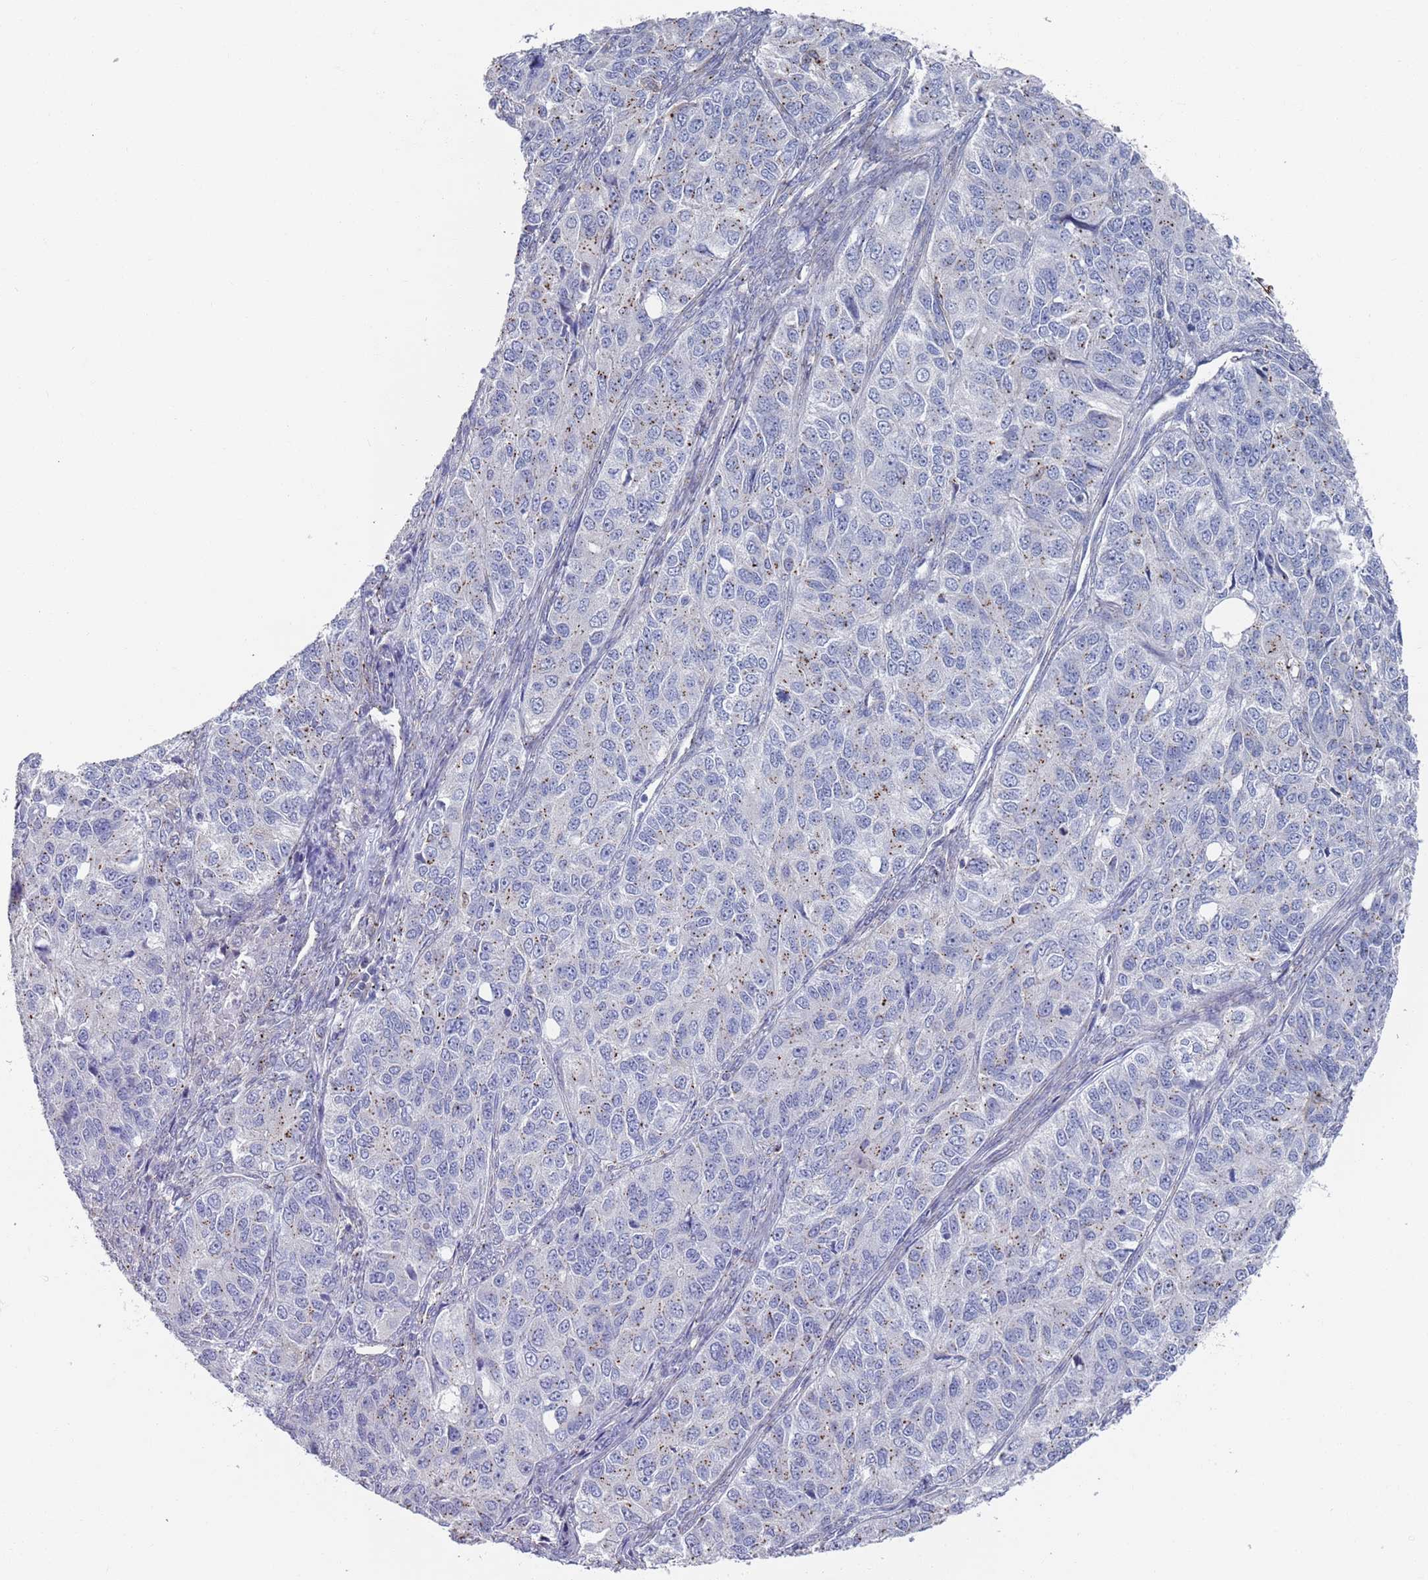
{"staining": {"intensity": "weak", "quantity": "25%-75%", "location": "cytoplasmic/membranous"}, "tissue": "ovarian cancer", "cell_type": "Tumor cells", "image_type": "cancer", "snomed": [{"axis": "morphology", "description": "Carcinoma, endometroid"}, {"axis": "topography", "description": "Ovary"}], "caption": "Ovarian cancer (endometroid carcinoma) stained with a protein marker displays weak staining in tumor cells.", "gene": "MAT1A", "patient": {"sex": "female", "age": 51}}